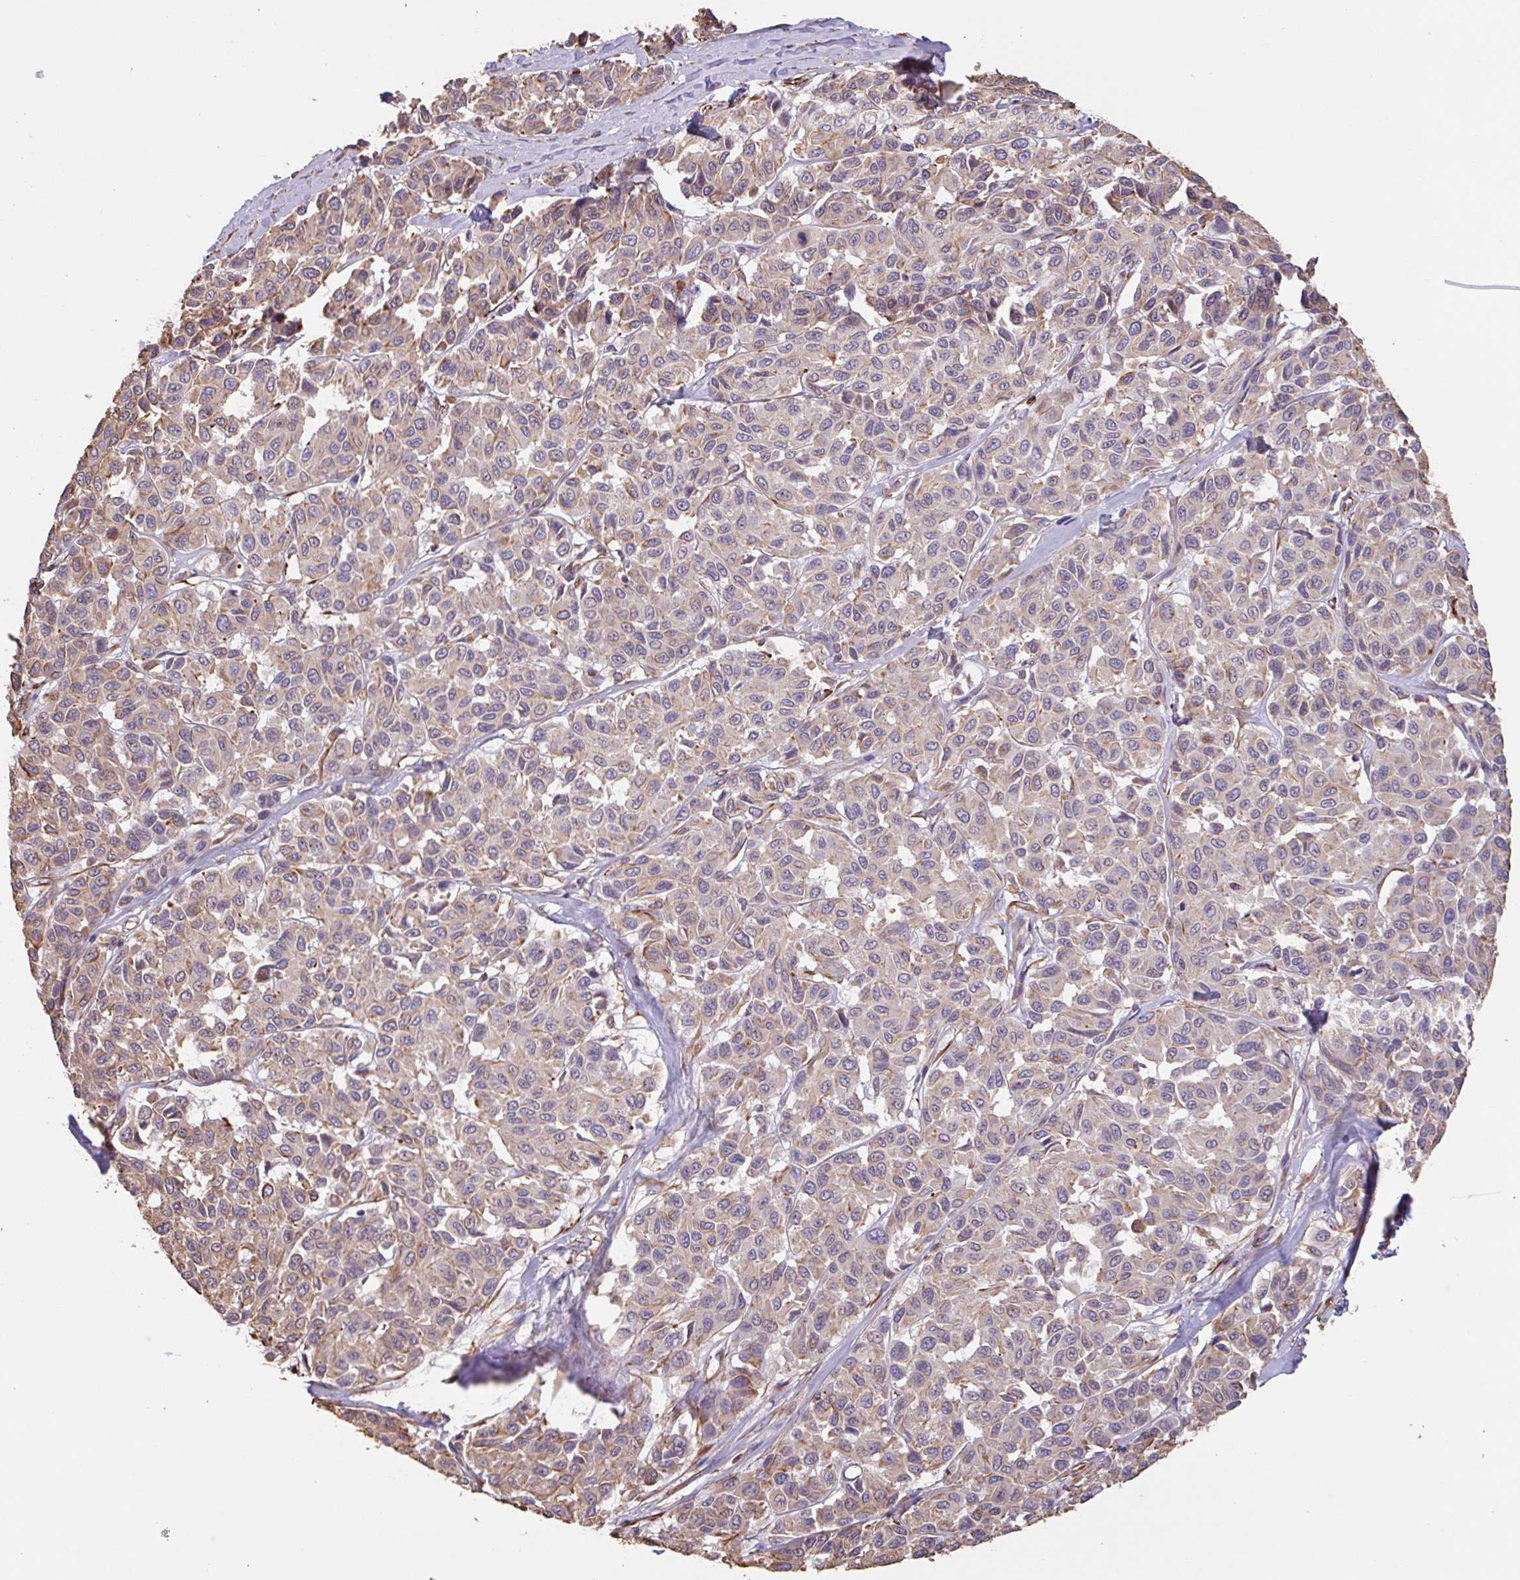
{"staining": {"intensity": "moderate", "quantity": "25%-75%", "location": "cytoplasmic/membranous"}, "tissue": "melanoma", "cell_type": "Tumor cells", "image_type": "cancer", "snomed": [{"axis": "morphology", "description": "Malignant melanoma, NOS"}, {"axis": "topography", "description": "Skin"}], "caption": "Malignant melanoma tissue shows moderate cytoplasmic/membranous positivity in about 25%-75% of tumor cells", "gene": "ZNF790", "patient": {"sex": "female", "age": 66}}